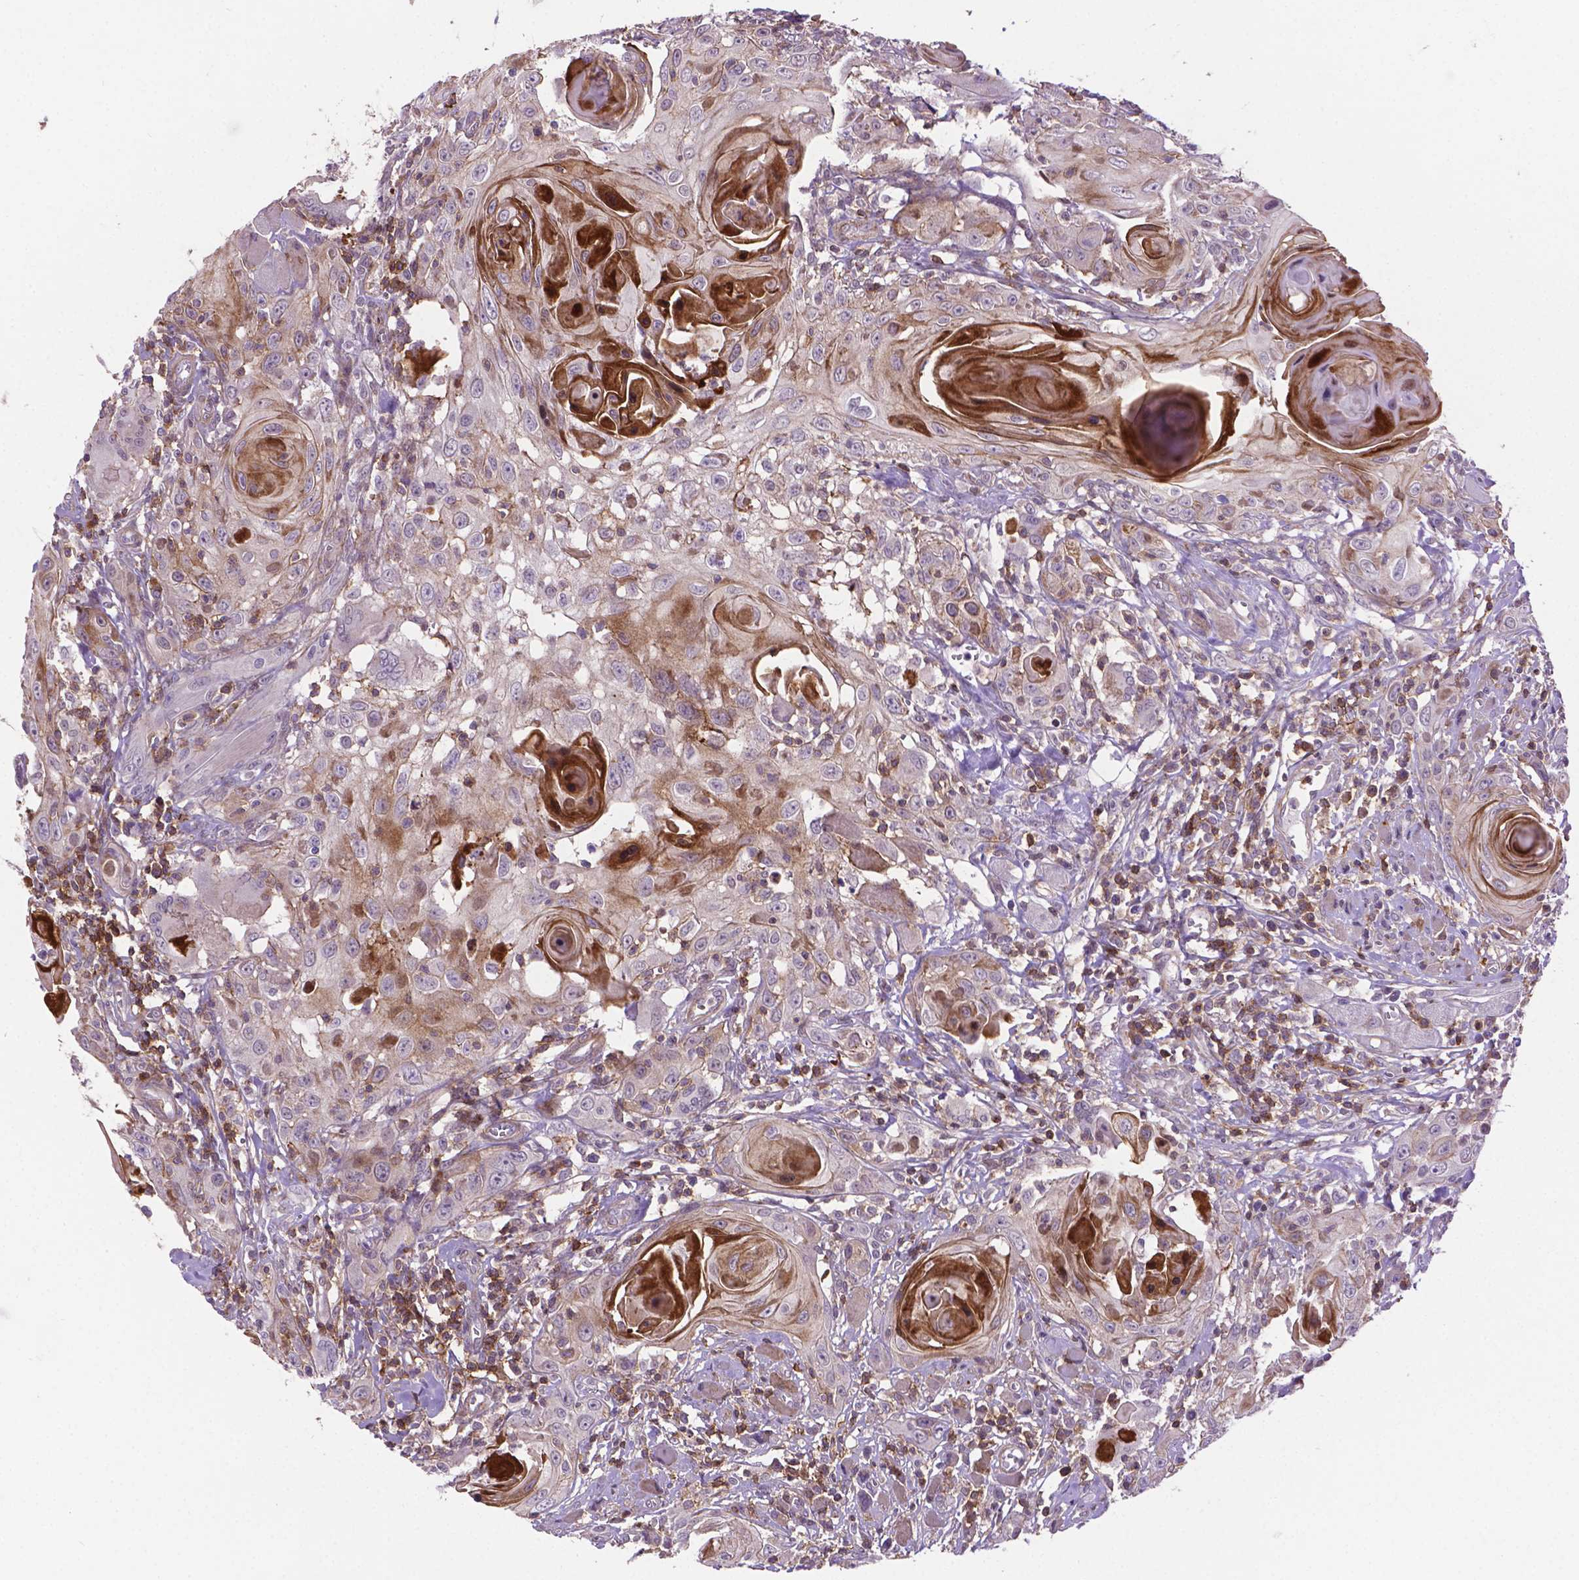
{"staining": {"intensity": "moderate", "quantity": "<25%", "location": "cytoplasmic/membranous"}, "tissue": "head and neck cancer", "cell_type": "Tumor cells", "image_type": "cancer", "snomed": [{"axis": "morphology", "description": "Squamous cell carcinoma, NOS"}, {"axis": "topography", "description": "Head-Neck"}], "caption": "Immunohistochemical staining of human head and neck cancer demonstrates moderate cytoplasmic/membranous protein staining in about <25% of tumor cells. (DAB = brown stain, brightfield microscopy at high magnification).", "gene": "ACAD10", "patient": {"sex": "female", "age": 80}}